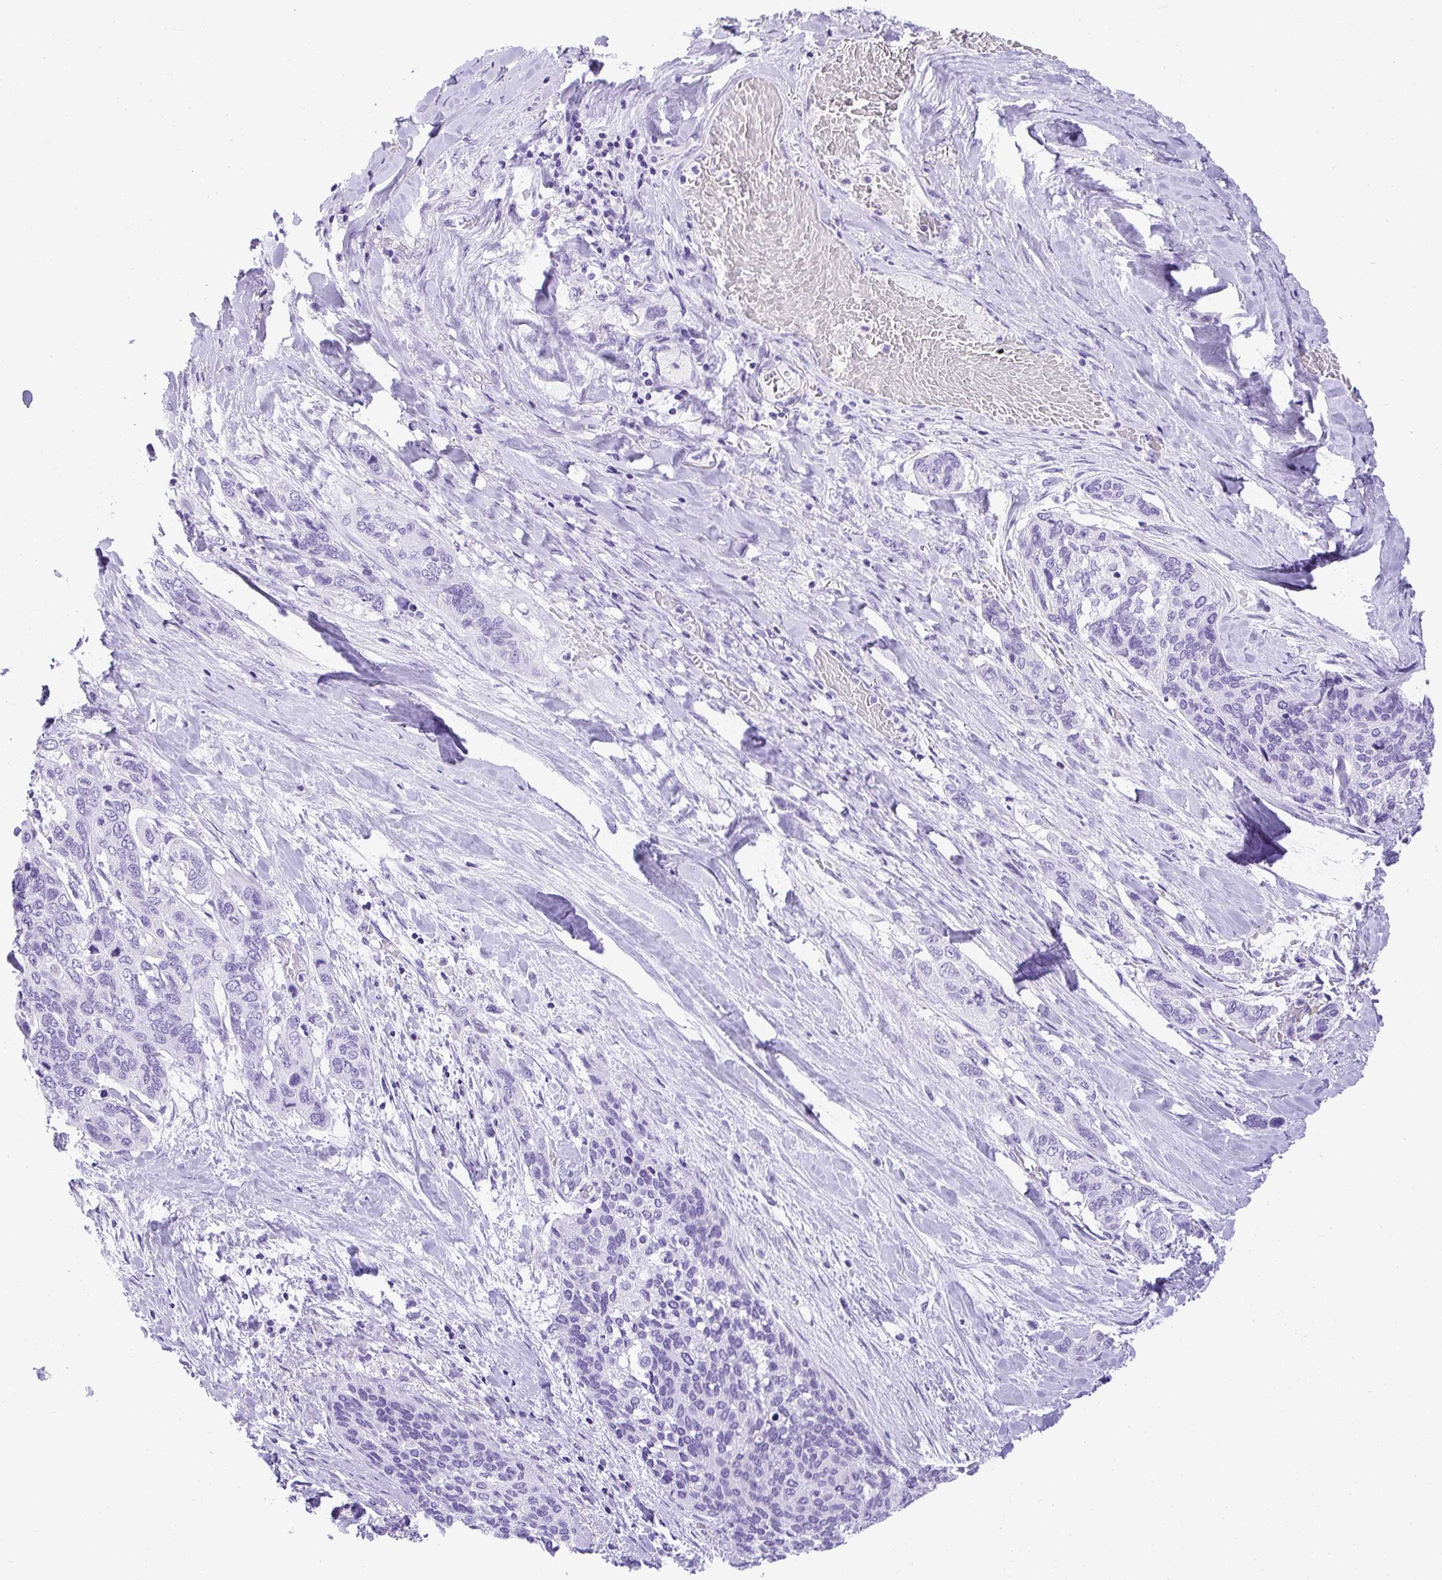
{"staining": {"intensity": "negative", "quantity": "none", "location": "none"}, "tissue": "lung cancer", "cell_type": "Tumor cells", "image_type": "cancer", "snomed": [{"axis": "morphology", "description": "Squamous cell carcinoma, NOS"}, {"axis": "morphology", "description": "Squamous cell carcinoma, metastatic, NOS"}, {"axis": "topography", "description": "Lymph node"}, {"axis": "topography", "description": "Lung"}], "caption": "Immunohistochemistry micrograph of neoplastic tissue: lung metastatic squamous cell carcinoma stained with DAB displays no significant protein staining in tumor cells.", "gene": "AVIL", "patient": {"sex": "male", "age": 41}}